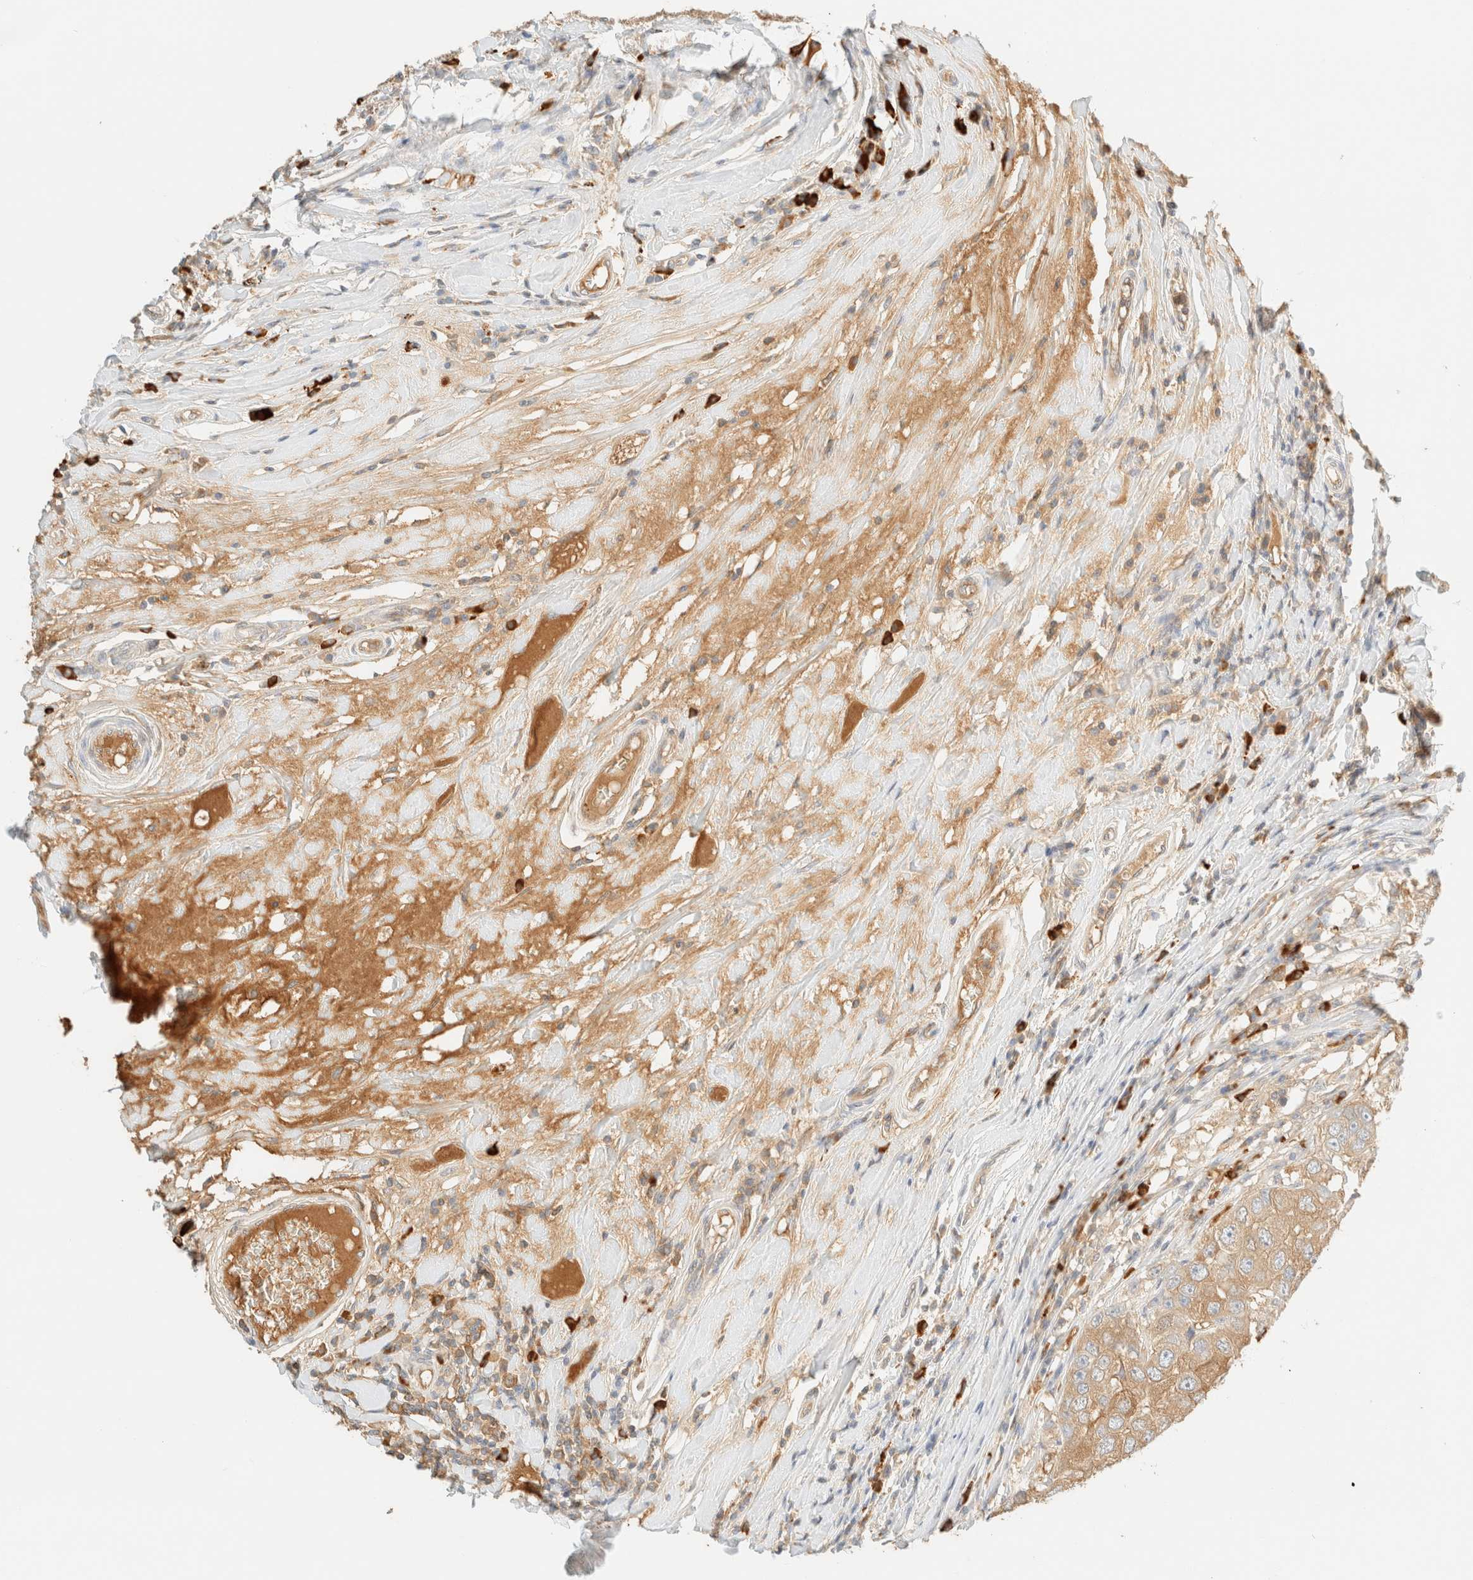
{"staining": {"intensity": "moderate", "quantity": ">75%", "location": "cytoplasmic/membranous"}, "tissue": "breast cancer", "cell_type": "Tumor cells", "image_type": "cancer", "snomed": [{"axis": "morphology", "description": "Duct carcinoma"}, {"axis": "topography", "description": "Breast"}], "caption": "A medium amount of moderate cytoplasmic/membranous positivity is identified in about >75% of tumor cells in breast cancer (invasive ductal carcinoma) tissue. Using DAB (3,3'-diaminobenzidine) (brown) and hematoxylin (blue) stains, captured at high magnification using brightfield microscopy.", "gene": "FHOD1", "patient": {"sex": "female", "age": 27}}